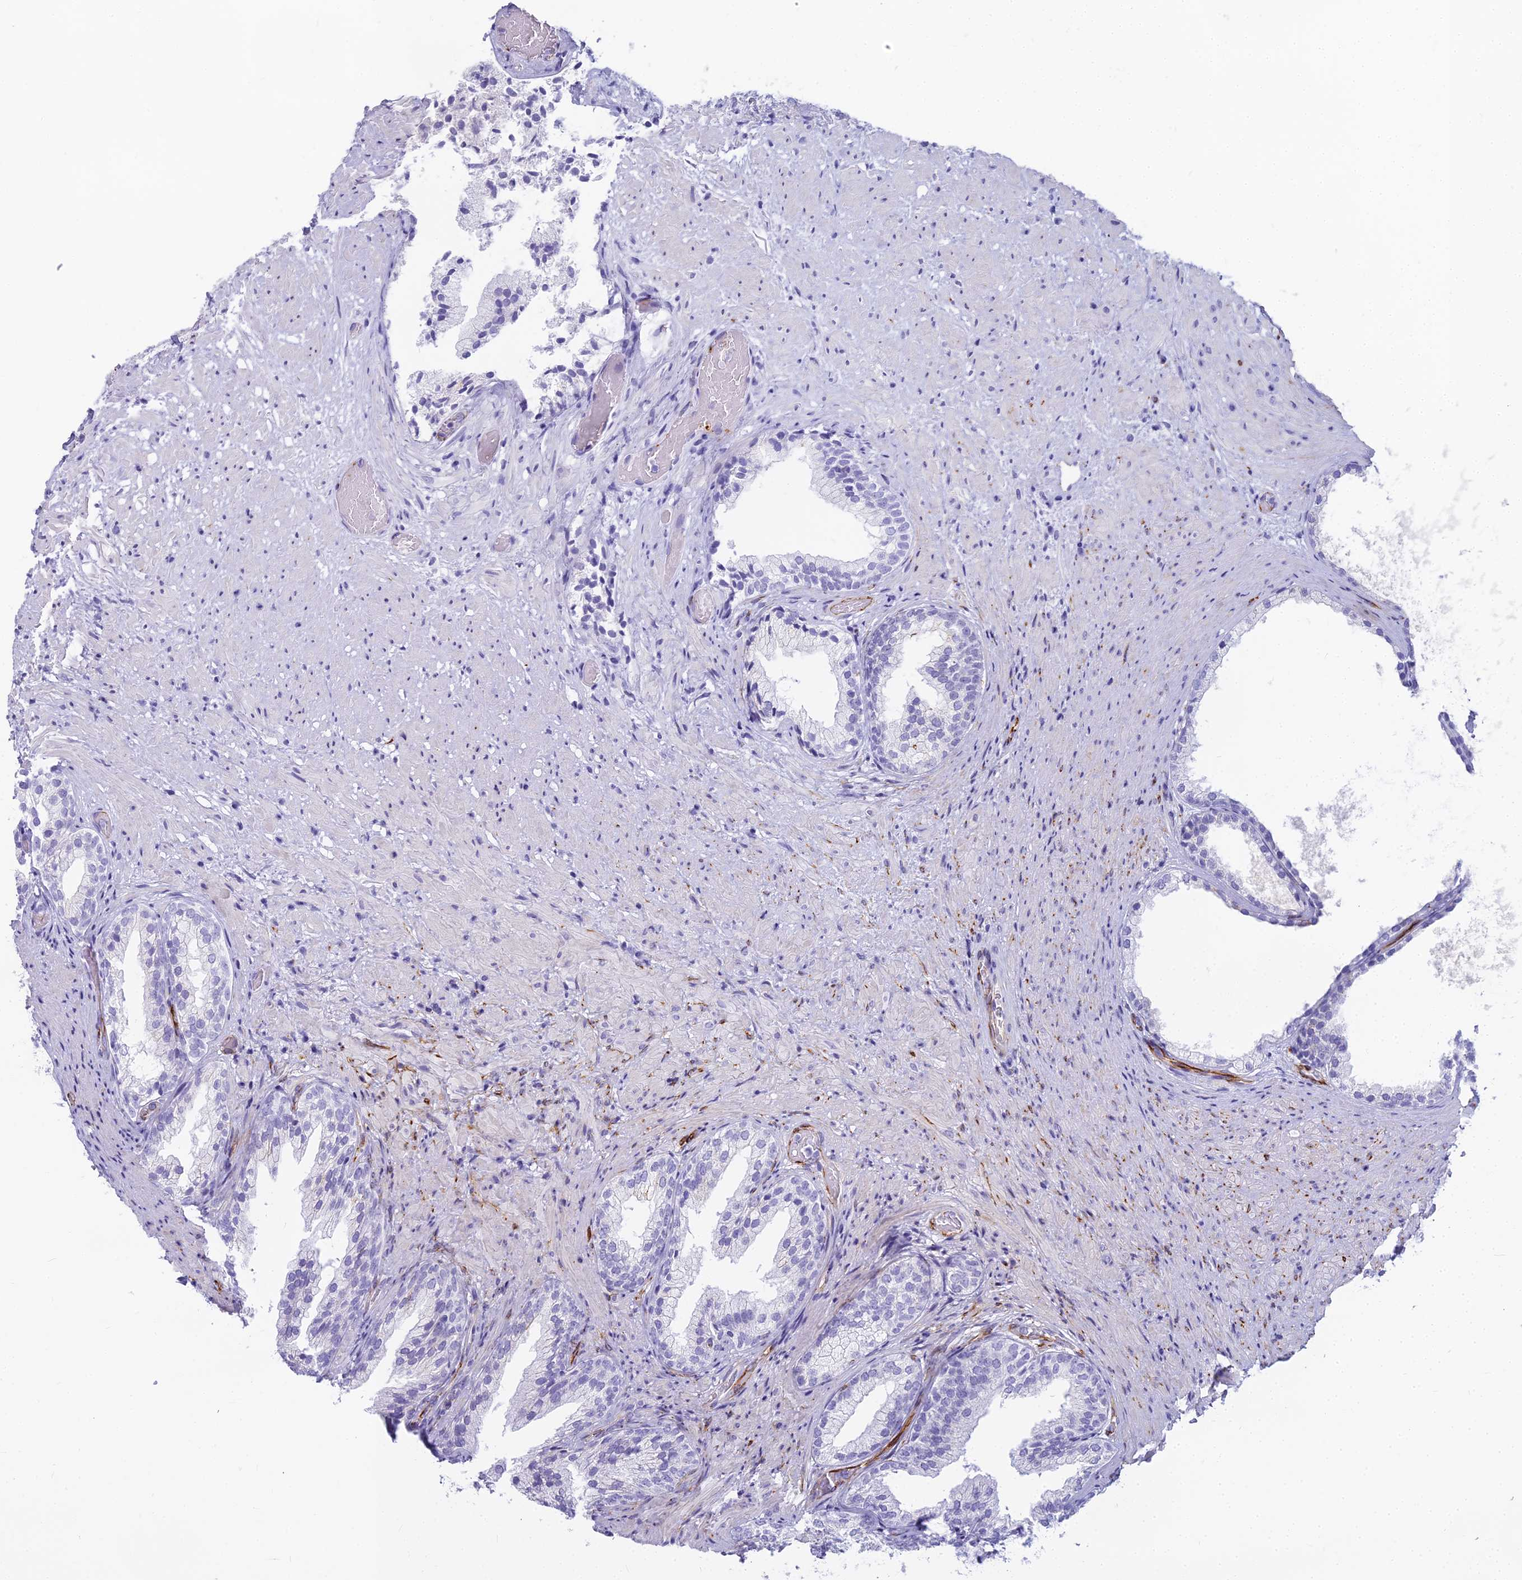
{"staining": {"intensity": "negative", "quantity": "none", "location": "none"}, "tissue": "prostate", "cell_type": "Glandular cells", "image_type": "normal", "snomed": [{"axis": "morphology", "description": "Normal tissue, NOS"}, {"axis": "topography", "description": "Prostate"}], "caption": "Immunohistochemistry (IHC) image of unremarkable prostate: prostate stained with DAB reveals no significant protein staining in glandular cells. Brightfield microscopy of immunohistochemistry stained with DAB (3,3'-diaminobenzidine) (brown) and hematoxylin (blue), captured at high magnification.", "gene": "ENSG00000265118", "patient": {"sex": "male", "age": 76}}